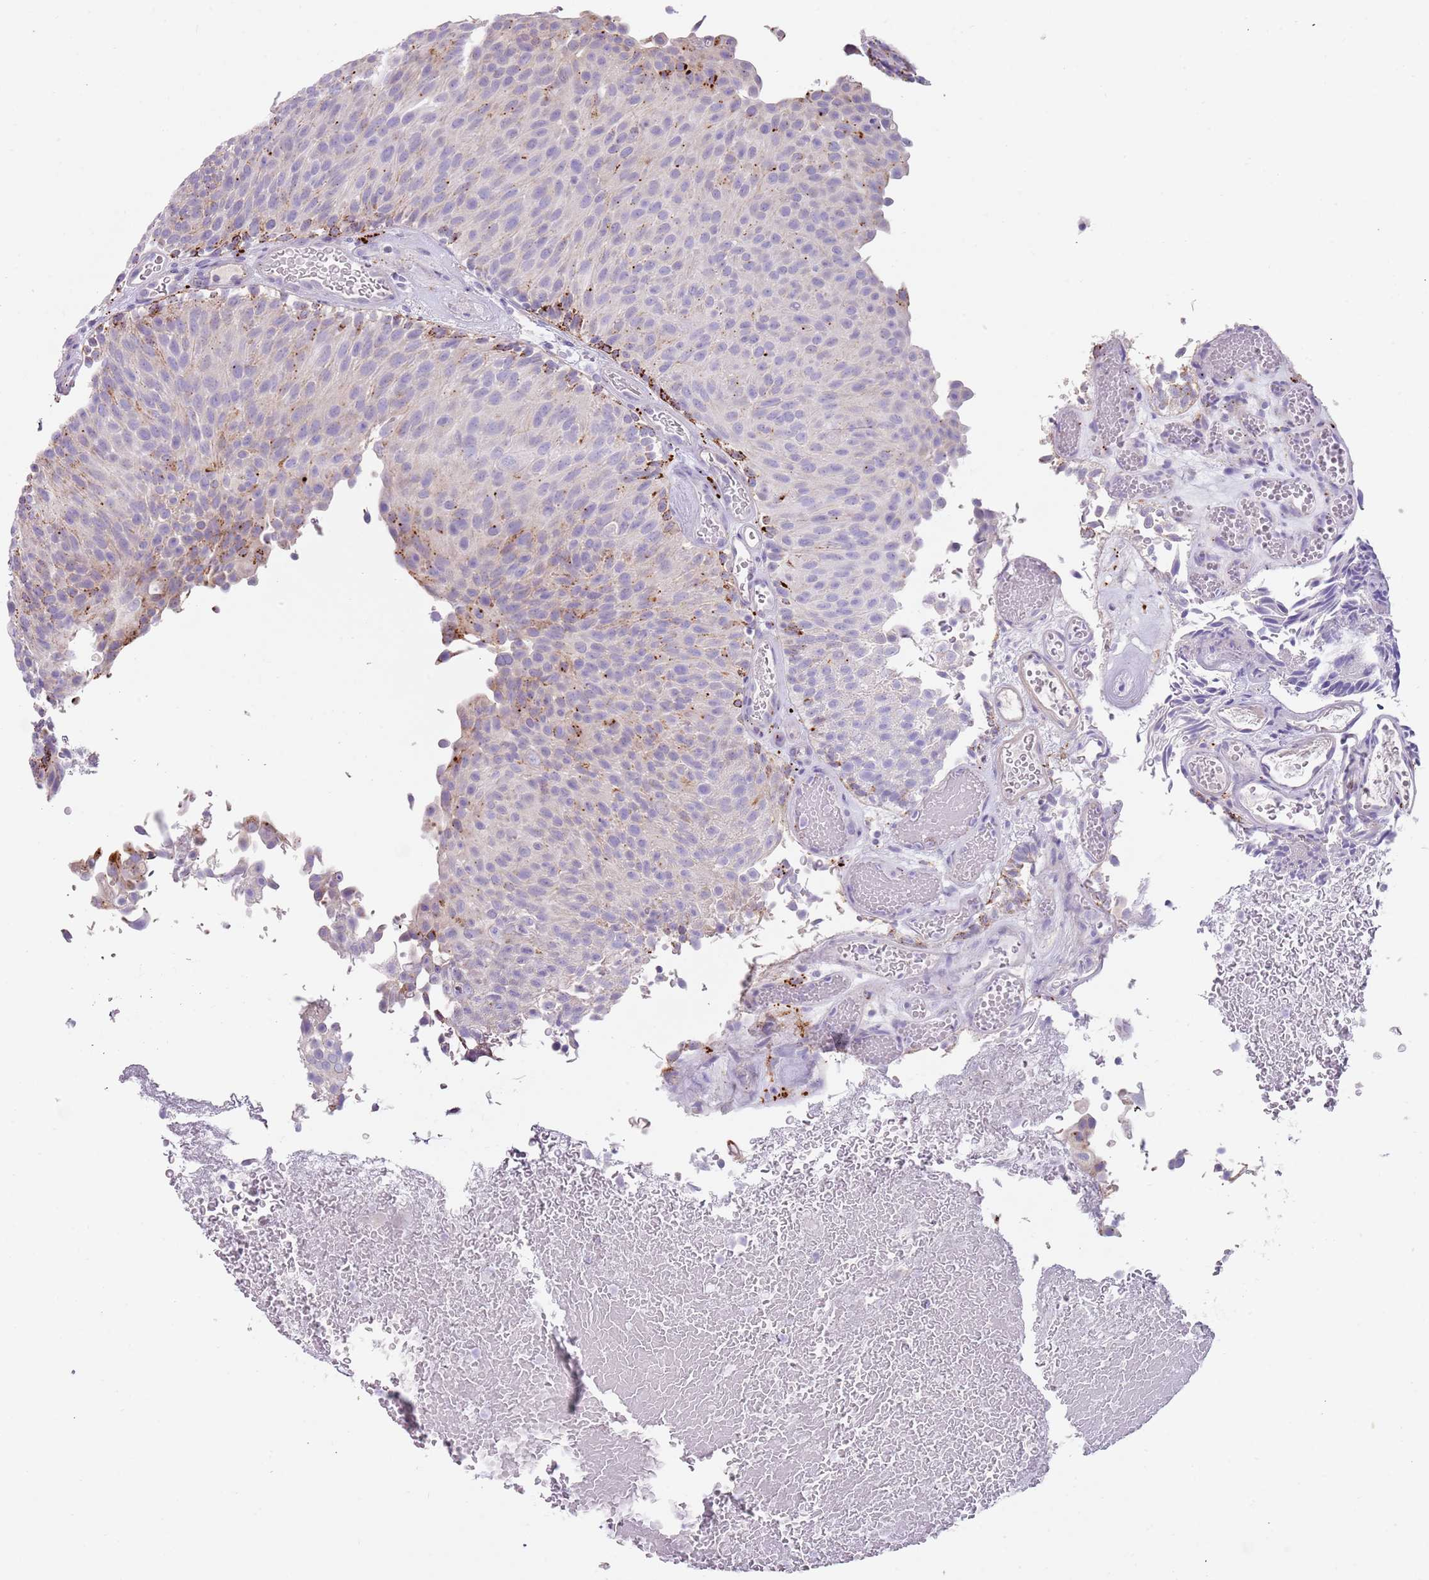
{"staining": {"intensity": "strong", "quantity": "<25%", "location": "cytoplasmic/membranous"}, "tissue": "urothelial cancer", "cell_type": "Tumor cells", "image_type": "cancer", "snomed": [{"axis": "morphology", "description": "Urothelial carcinoma, Low grade"}, {"axis": "topography", "description": "Urinary bladder"}], "caption": "Urothelial cancer stained for a protein exhibits strong cytoplasmic/membranous positivity in tumor cells. (DAB (3,3'-diaminobenzidine) IHC with brightfield microscopy, high magnification).", "gene": "LRRN3", "patient": {"sex": "male", "age": 78}}